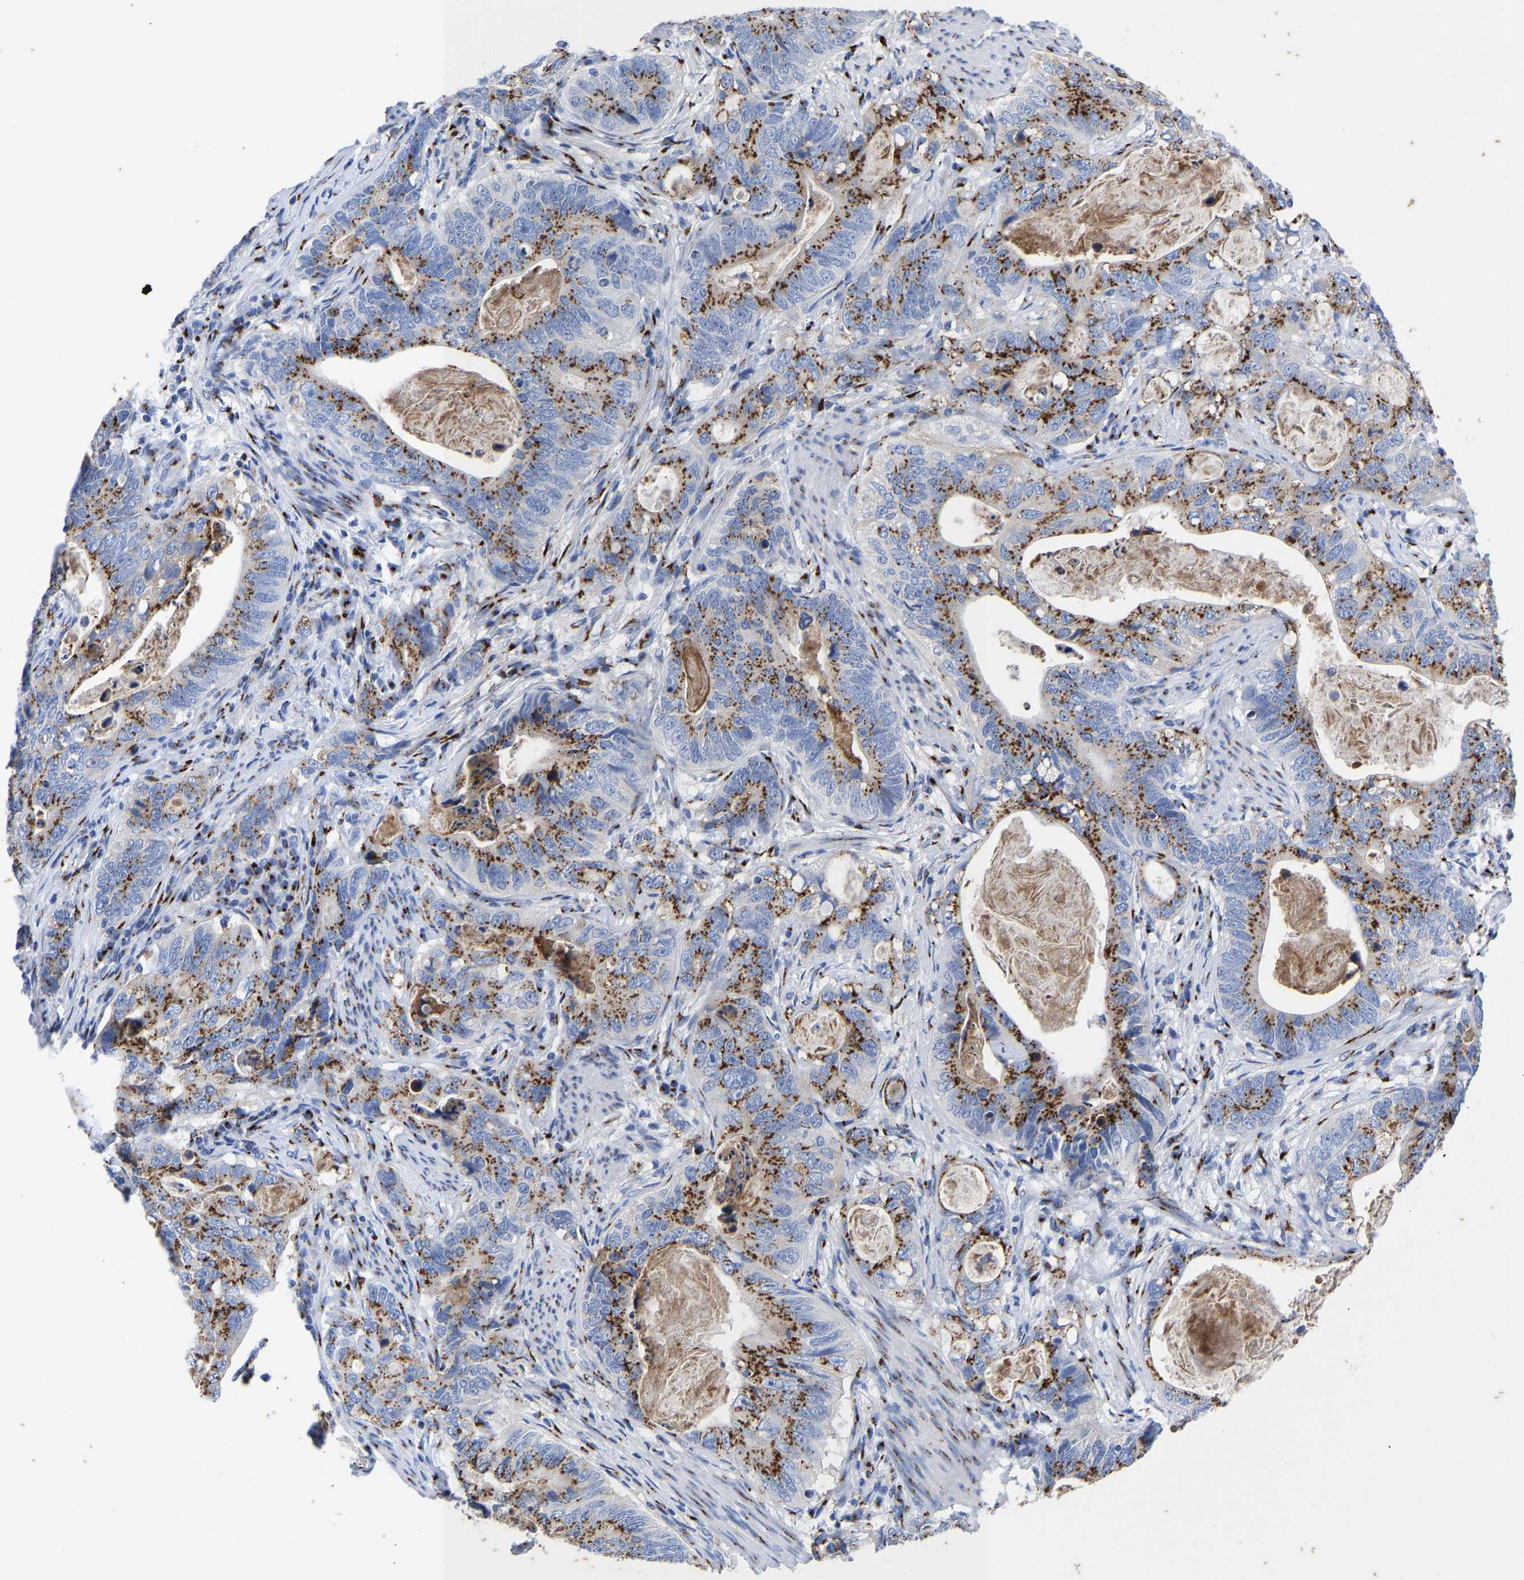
{"staining": {"intensity": "moderate", "quantity": ">75%", "location": "cytoplasmic/membranous"}, "tissue": "stomach cancer", "cell_type": "Tumor cells", "image_type": "cancer", "snomed": [{"axis": "morphology", "description": "Normal tissue, NOS"}, {"axis": "morphology", "description": "Adenocarcinoma, NOS"}, {"axis": "topography", "description": "Stomach"}], "caption": "This is a micrograph of IHC staining of stomach cancer (adenocarcinoma), which shows moderate positivity in the cytoplasmic/membranous of tumor cells.", "gene": "TMEM87A", "patient": {"sex": "female", "age": 89}}